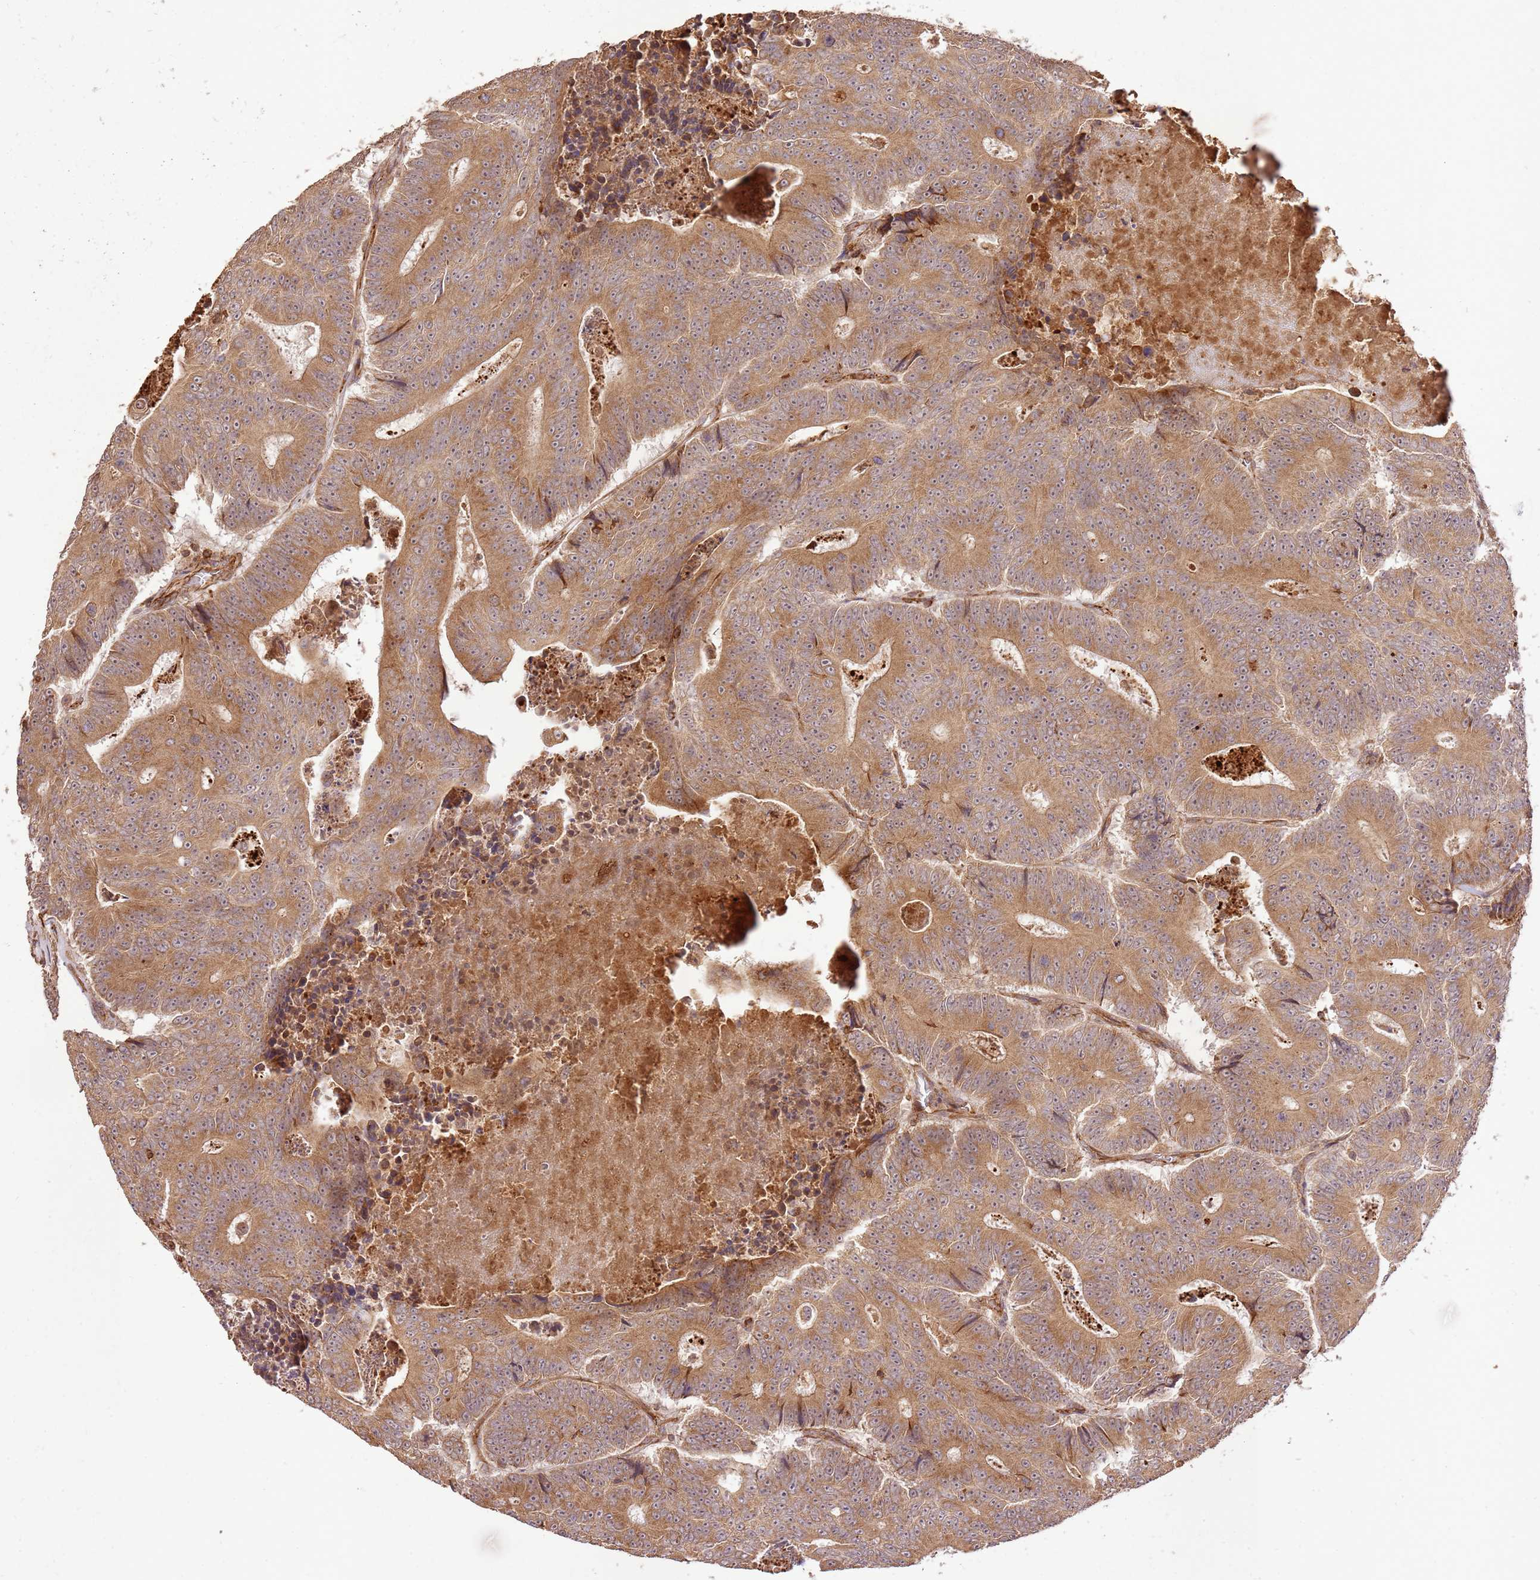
{"staining": {"intensity": "moderate", "quantity": ">75%", "location": "cytoplasmic/membranous"}, "tissue": "colorectal cancer", "cell_type": "Tumor cells", "image_type": "cancer", "snomed": [{"axis": "morphology", "description": "Adenocarcinoma, NOS"}, {"axis": "topography", "description": "Colon"}], "caption": "Immunohistochemical staining of human adenocarcinoma (colorectal) reveals medium levels of moderate cytoplasmic/membranous staining in approximately >75% of tumor cells.", "gene": "KATNAL2", "patient": {"sex": "male", "age": 83}}